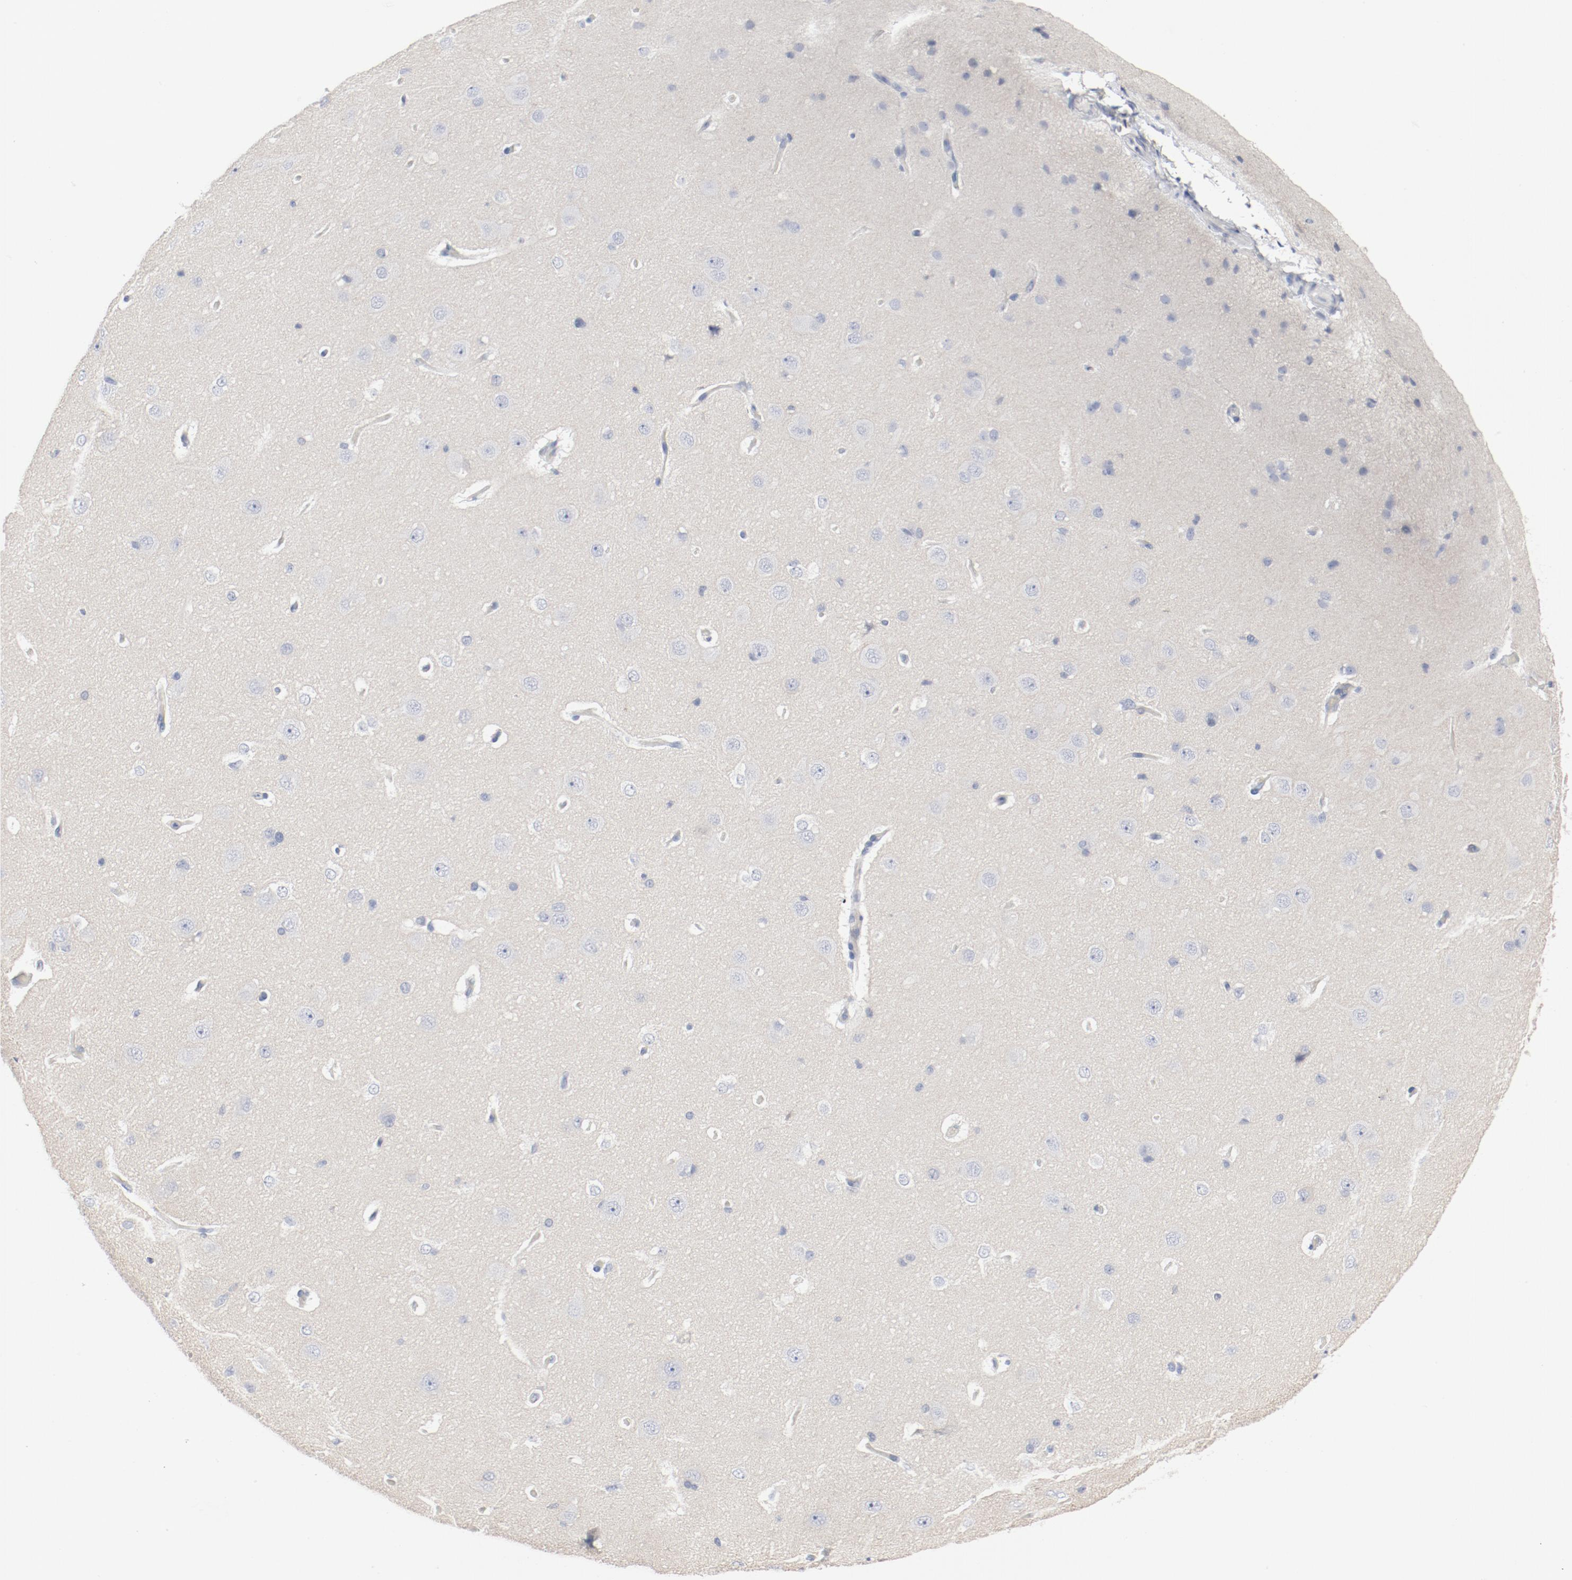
{"staining": {"intensity": "negative", "quantity": "none", "location": "none"}, "tissue": "cerebral cortex", "cell_type": "Endothelial cells", "image_type": "normal", "snomed": [{"axis": "morphology", "description": "Normal tissue, NOS"}, {"axis": "topography", "description": "Cerebral cortex"}], "caption": "Immunohistochemistry of unremarkable cerebral cortex shows no staining in endothelial cells.", "gene": "CDK1", "patient": {"sex": "female", "age": 45}}